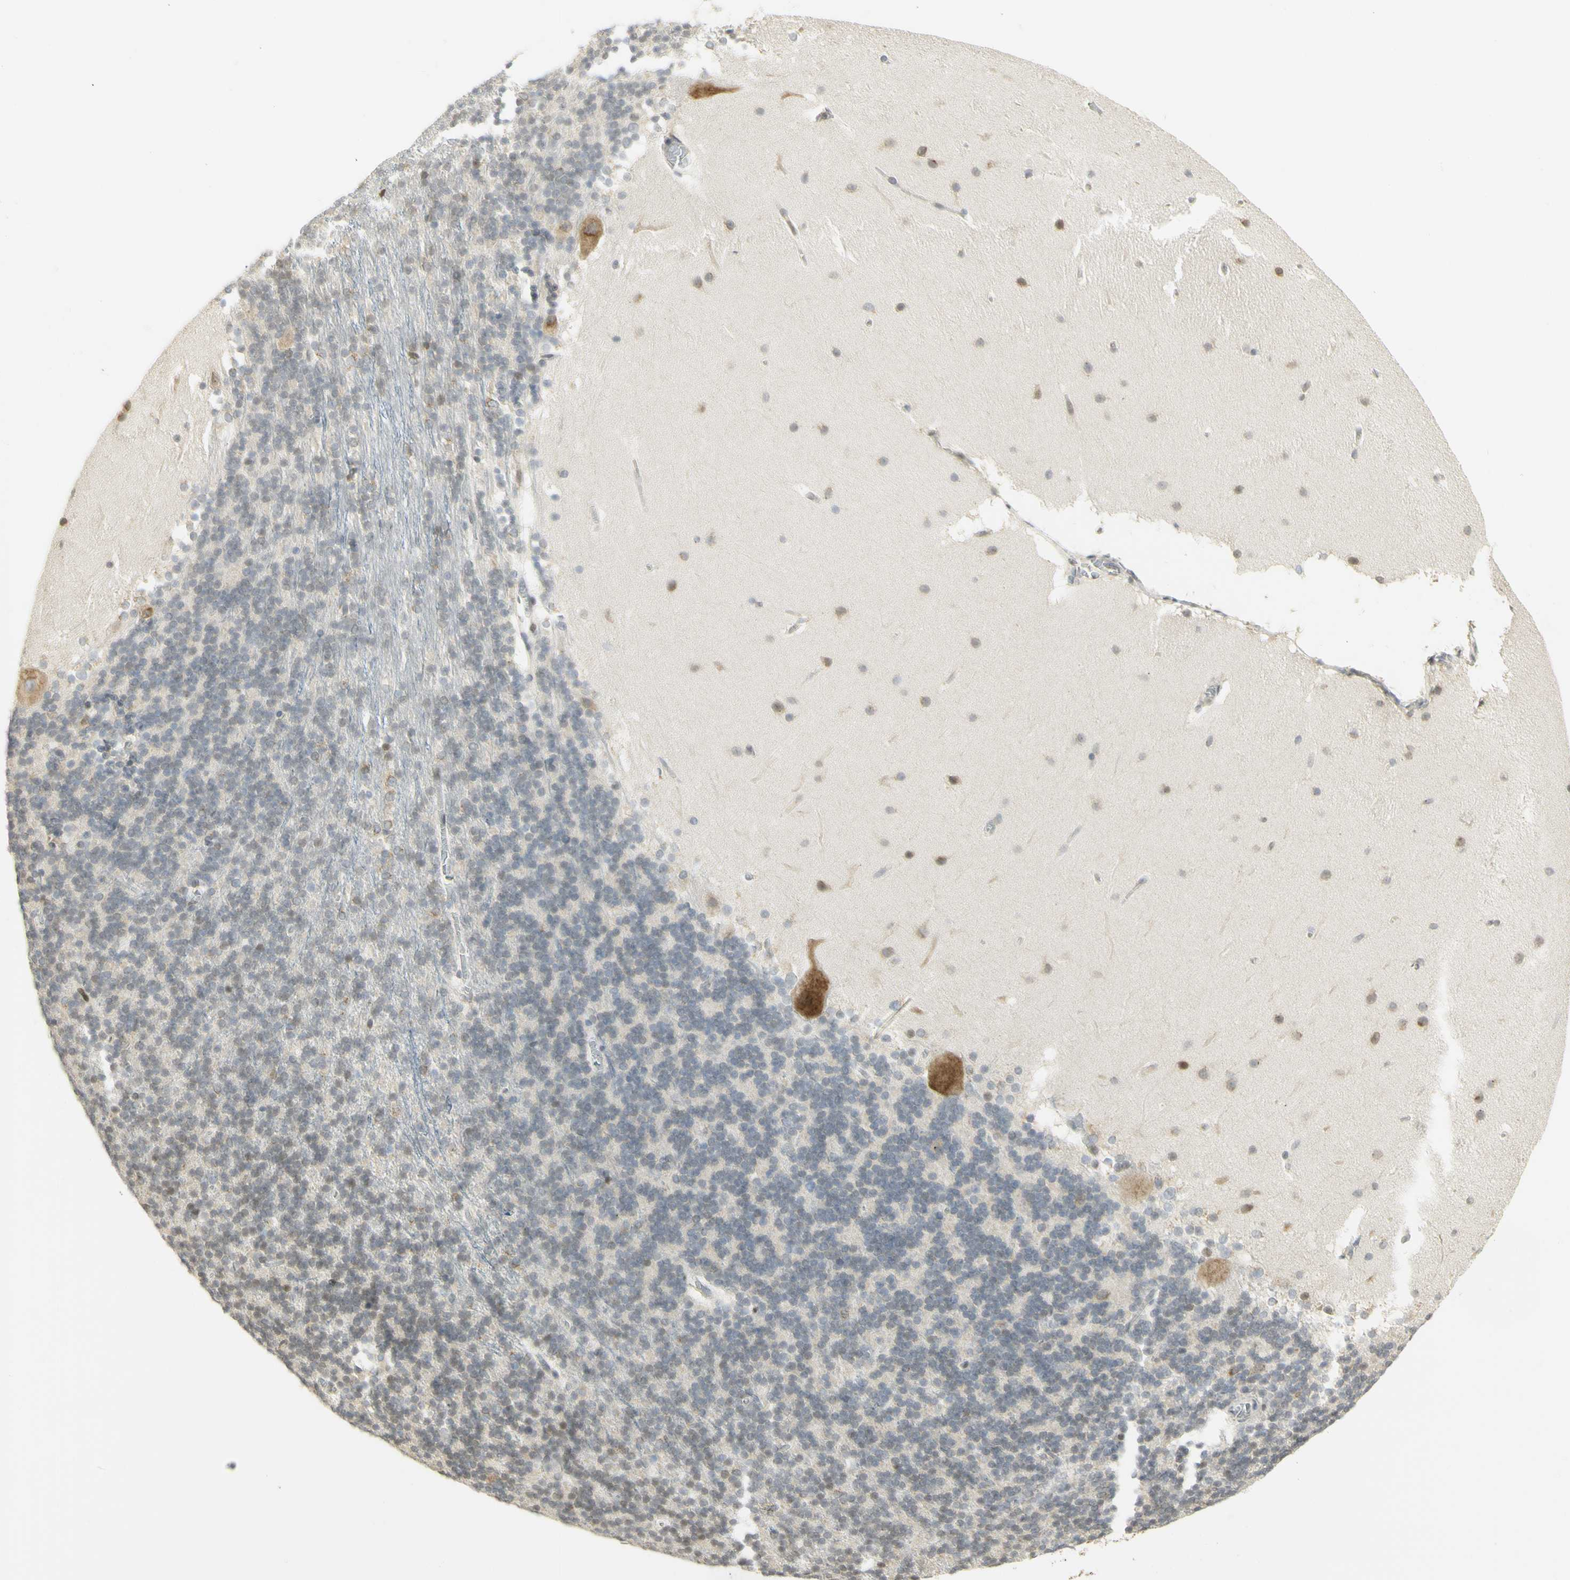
{"staining": {"intensity": "weak", "quantity": "<25%", "location": "cytoplasmic/membranous,nuclear"}, "tissue": "cerebellum", "cell_type": "Cells in granular layer", "image_type": "normal", "snomed": [{"axis": "morphology", "description": "Normal tissue, NOS"}, {"axis": "topography", "description": "Cerebellum"}], "caption": "DAB immunohistochemical staining of normal human cerebellum demonstrates no significant staining in cells in granular layer.", "gene": "KIF11", "patient": {"sex": "female", "age": 19}}